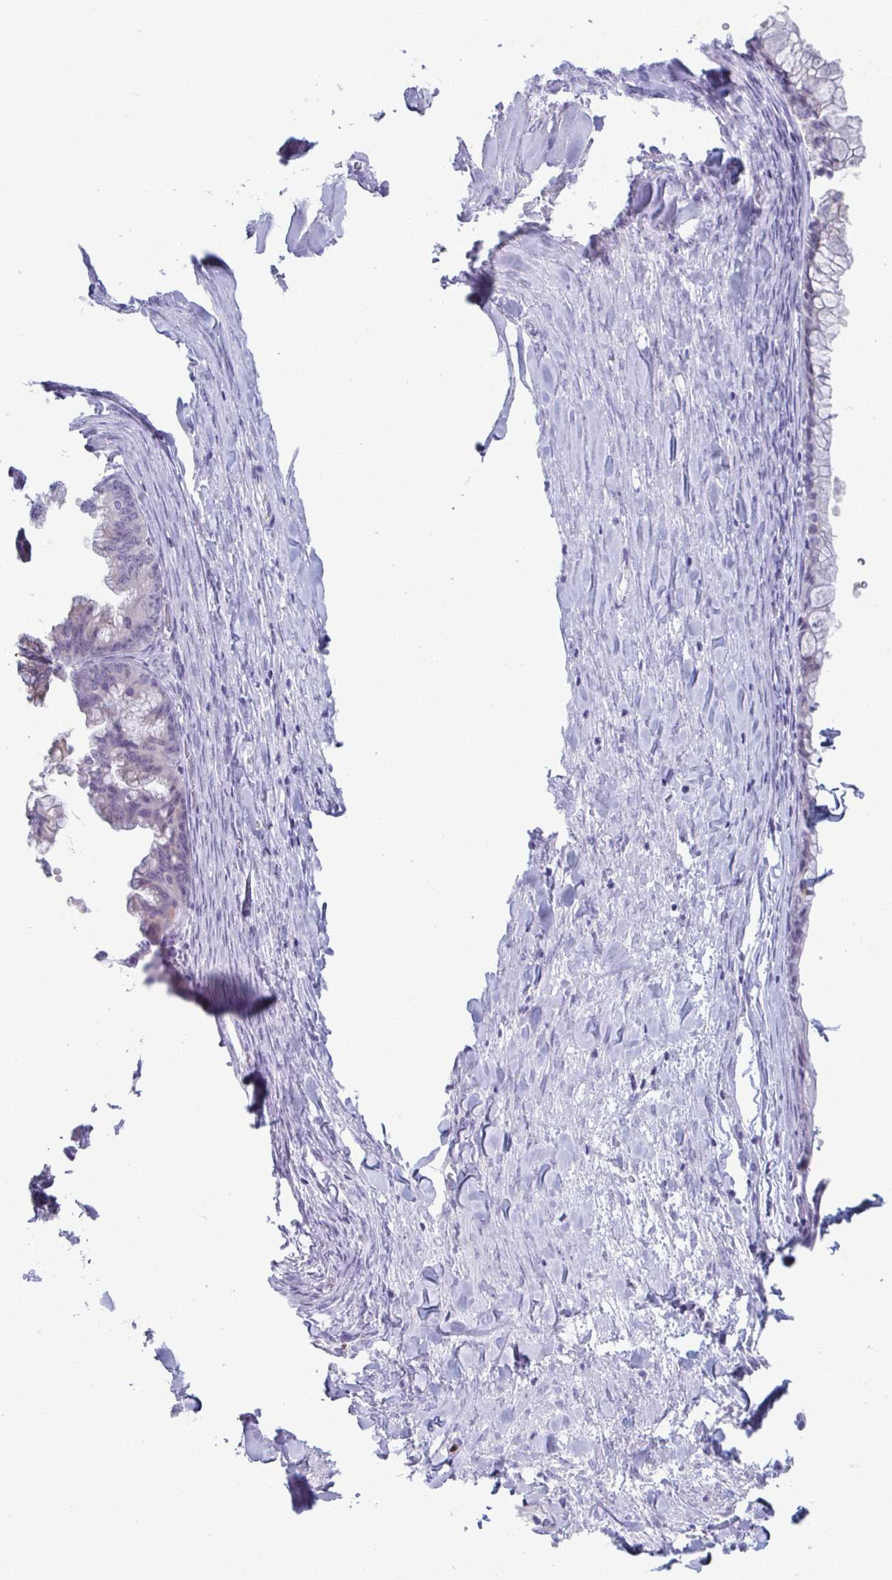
{"staining": {"intensity": "weak", "quantity": "<25%", "location": "cytoplasmic/membranous"}, "tissue": "ovarian cancer", "cell_type": "Tumor cells", "image_type": "cancer", "snomed": [{"axis": "morphology", "description": "Cystadenocarcinoma, mucinous, NOS"}, {"axis": "topography", "description": "Ovary"}], "caption": "Tumor cells are negative for protein expression in human mucinous cystadenocarcinoma (ovarian). (IHC, brightfield microscopy, high magnification).", "gene": "CYP4F11", "patient": {"sex": "female", "age": 35}}